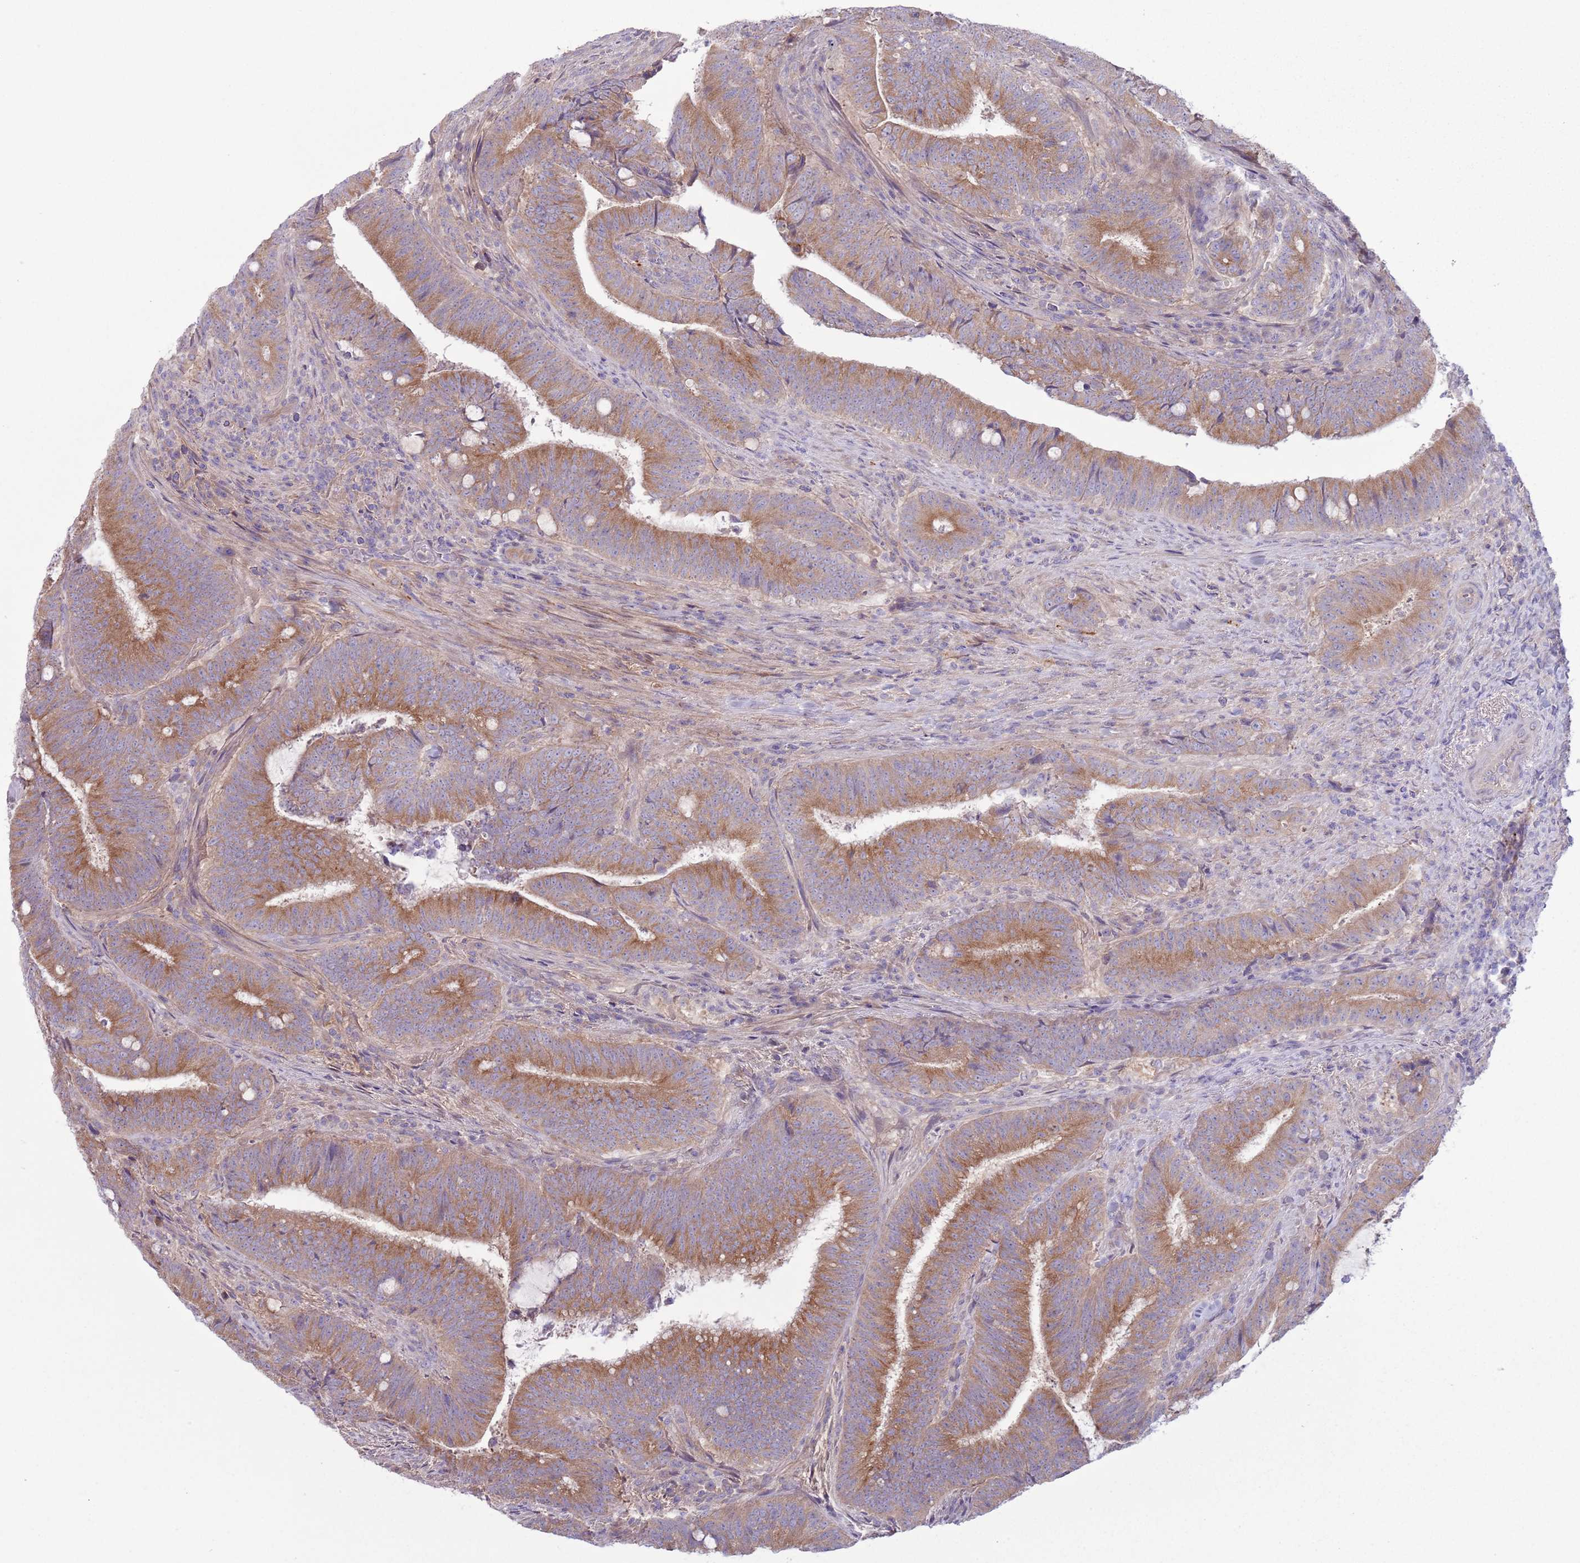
{"staining": {"intensity": "moderate", "quantity": ">75%", "location": "cytoplasmic/membranous"}, "tissue": "colorectal cancer", "cell_type": "Tumor cells", "image_type": "cancer", "snomed": [{"axis": "morphology", "description": "Adenocarcinoma, NOS"}, {"axis": "topography", "description": "Colon"}], "caption": "Colorectal cancer (adenocarcinoma) stained with DAB immunohistochemistry exhibits medium levels of moderate cytoplasmic/membranous staining in approximately >75% of tumor cells.", "gene": "CFH", "patient": {"sex": "female", "age": 43}}